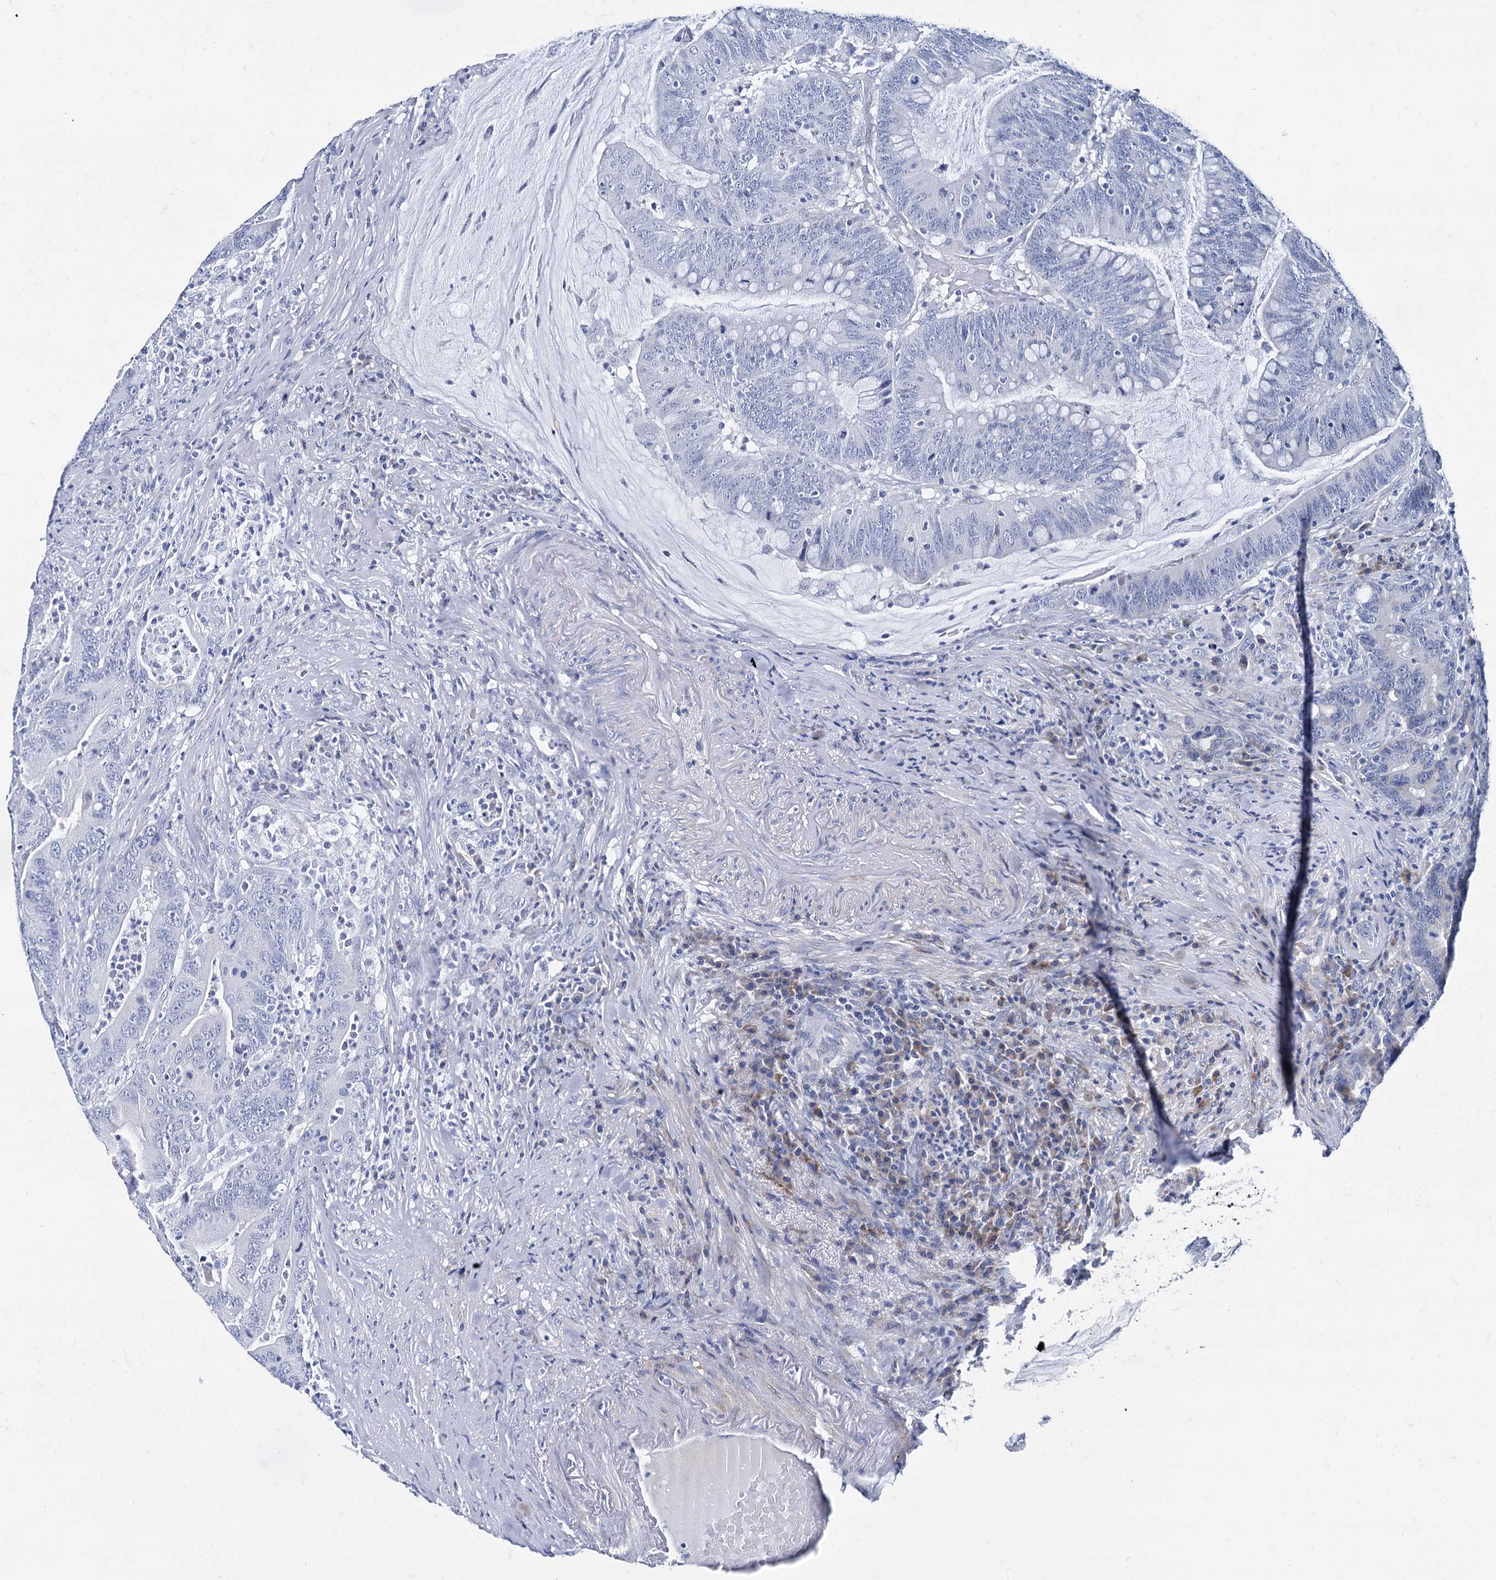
{"staining": {"intensity": "negative", "quantity": "none", "location": "none"}, "tissue": "colorectal cancer", "cell_type": "Tumor cells", "image_type": "cancer", "snomed": [{"axis": "morphology", "description": "Adenocarcinoma, NOS"}, {"axis": "topography", "description": "Colon"}], "caption": "DAB immunohistochemical staining of adenocarcinoma (colorectal) demonstrates no significant expression in tumor cells.", "gene": "FOXR2", "patient": {"sex": "female", "age": 66}}